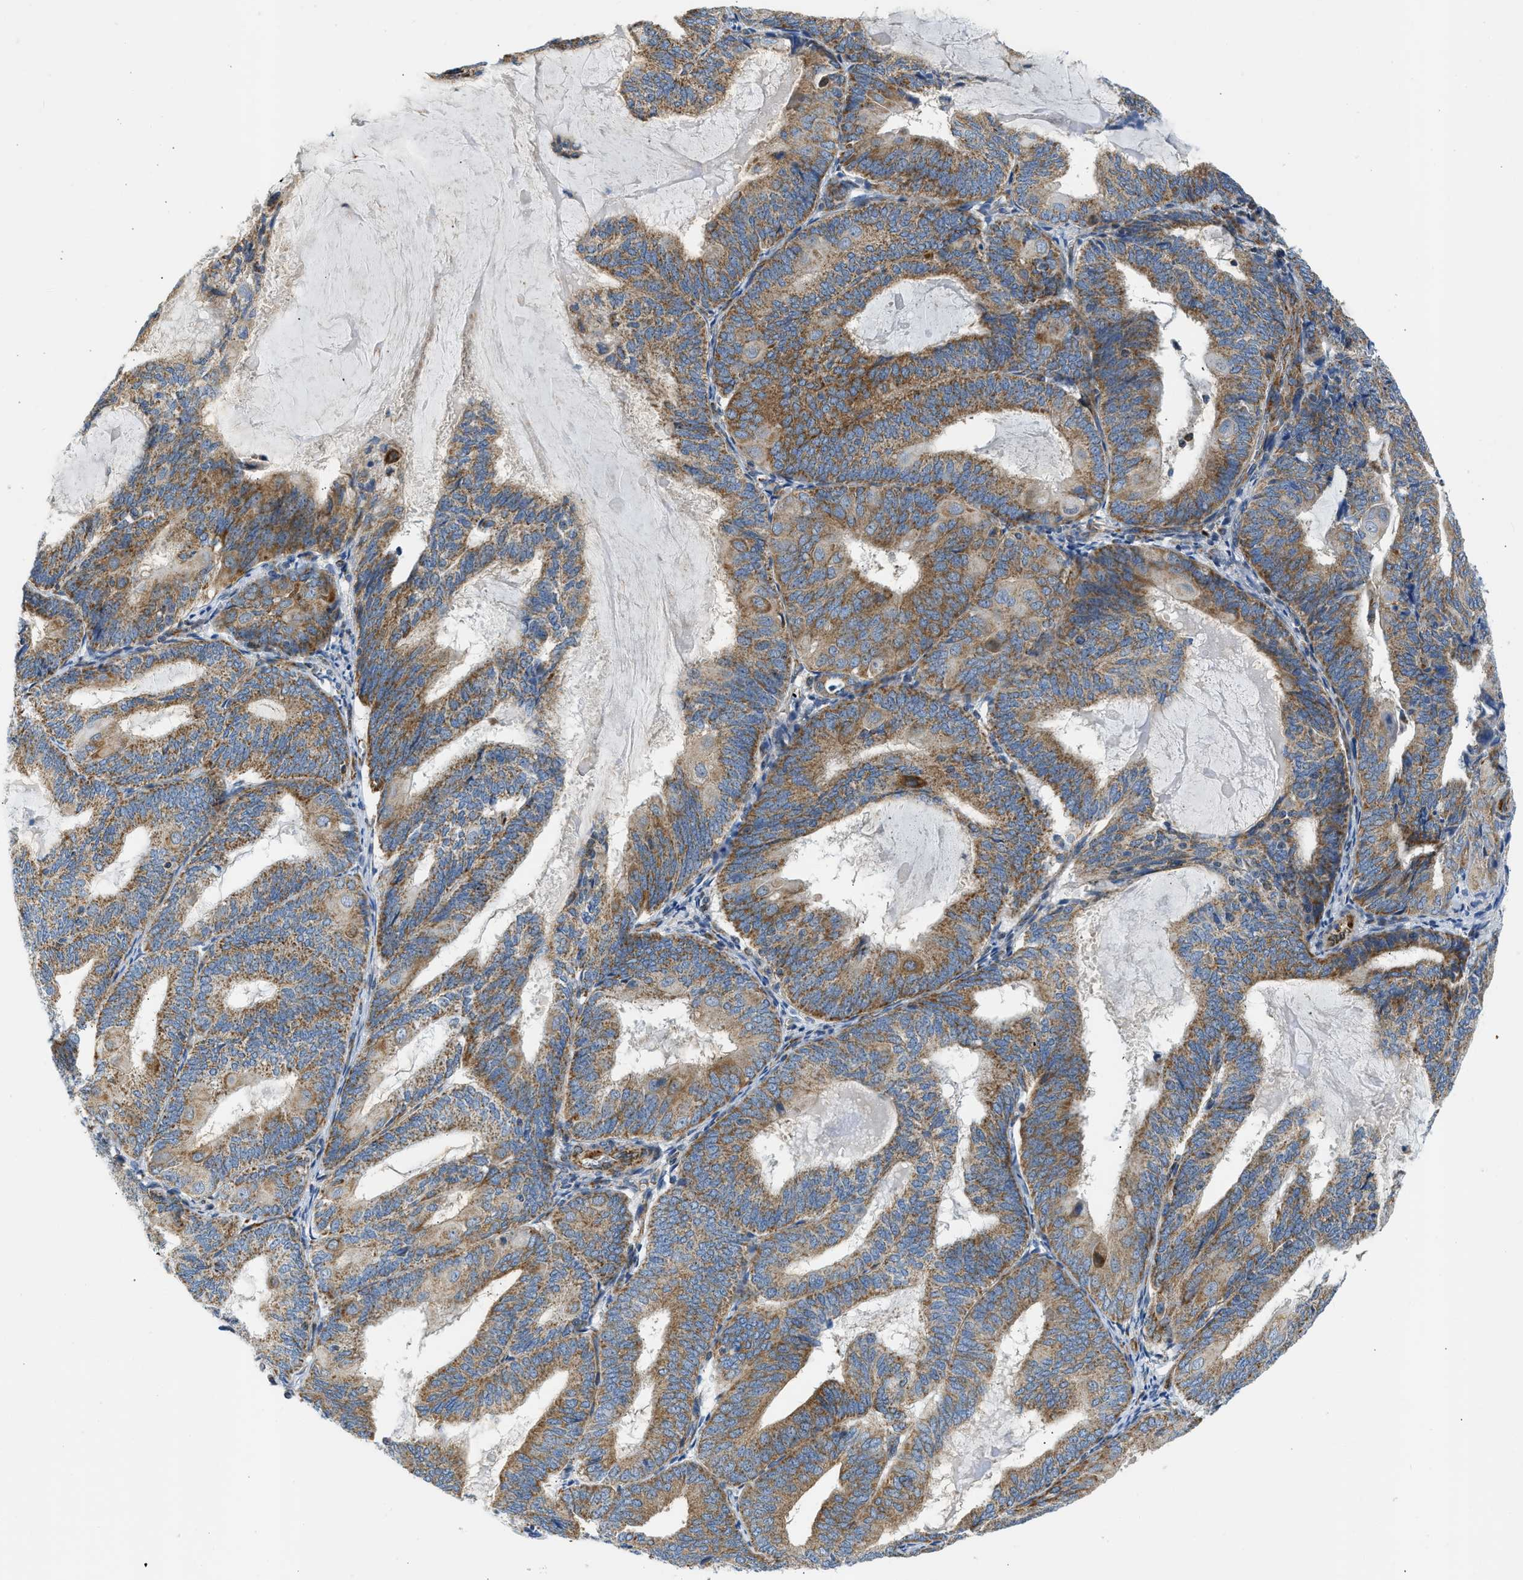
{"staining": {"intensity": "moderate", "quantity": ">75%", "location": "cytoplasmic/membranous"}, "tissue": "endometrial cancer", "cell_type": "Tumor cells", "image_type": "cancer", "snomed": [{"axis": "morphology", "description": "Adenocarcinoma, NOS"}, {"axis": "topography", "description": "Endometrium"}], "caption": "This histopathology image reveals endometrial cancer stained with IHC to label a protein in brown. The cytoplasmic/membranous of tumor cells show moderate positivity for the protein. Nuclei are counter-stained blue.", "gene": "CAMKK2", "patient": {"sex": "female", "age": 81}}